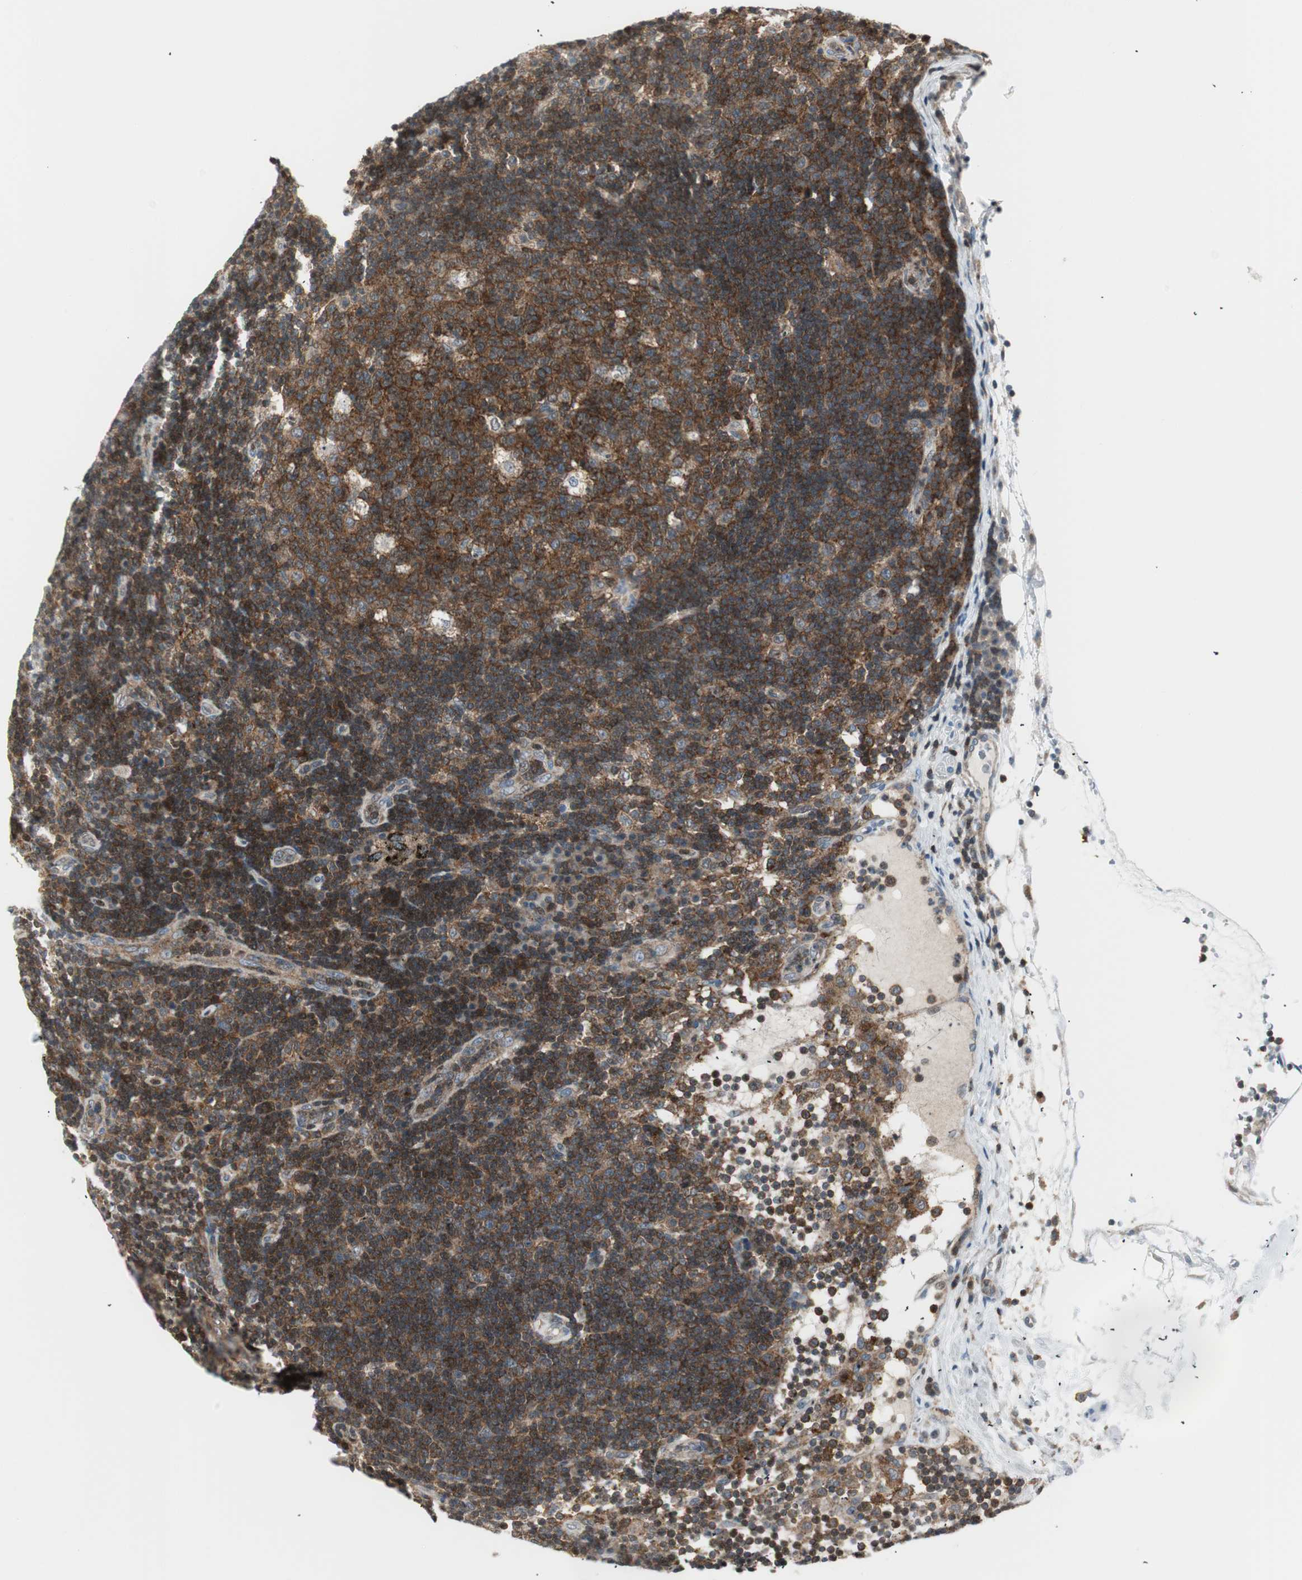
{"staining": {"intensity": "moderate", "quantity": ">75%", "location": "cytoplasmic/membranous"}, "tissue": "lymph node", "cell_type": "Germinal center cells", "image_type": "normal", "snomed": [{"axis": "morphology", "description": "Normal tissue, NOS"}, {"axis": "morphology", "description": "Squamous cell carcinoma, metastatic, NOS"}, {"axis": "topography", "description": "Lymph node"}], "caption": "This photomicrograph displays normal lymph node stained with immunohistochemistry (IHC) to label a protein in brown. The cytoplasmic/membranous of germinal center cells show moderate positivity for the protein. Nuclei are counter-stained blue.", "gene": "PPP1CA", "patient": {"sex": "female", "age": 53}}